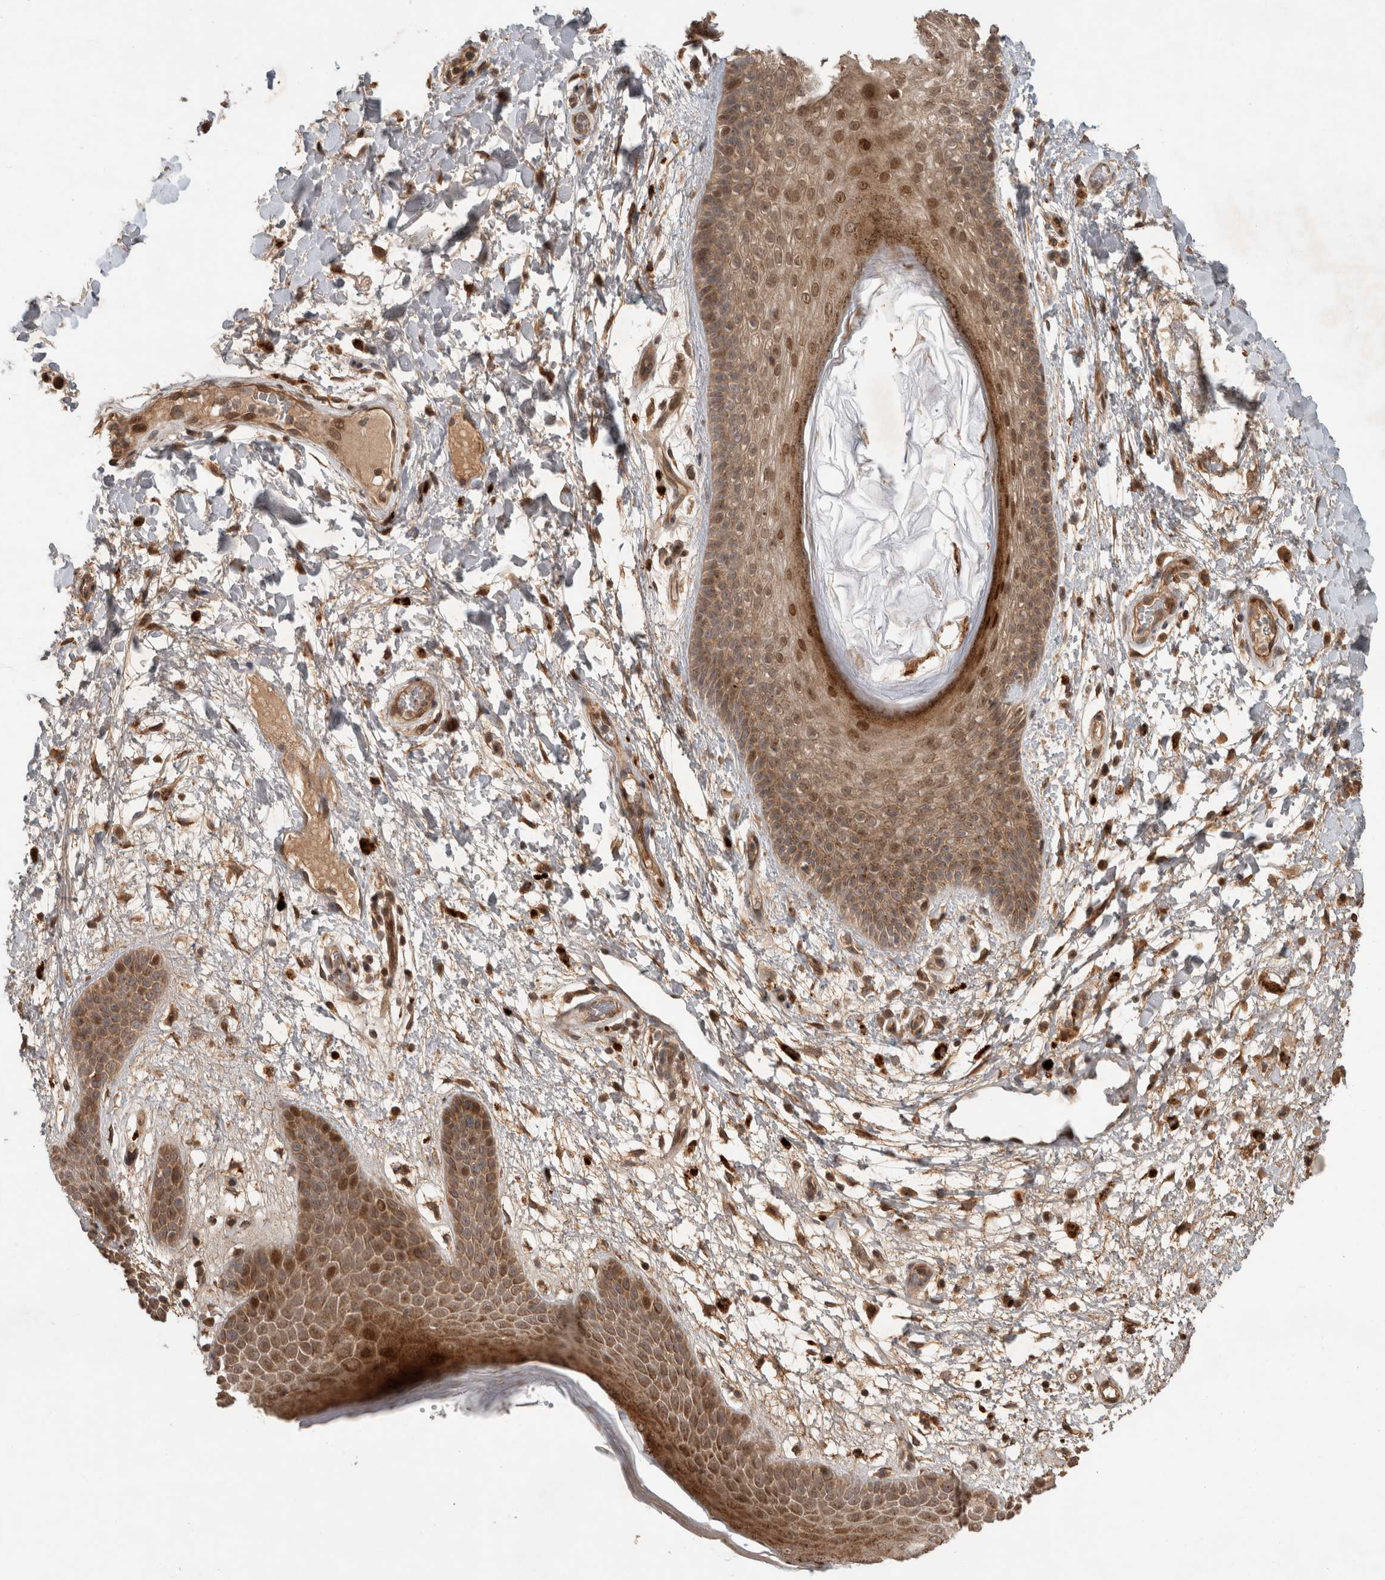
{"staining": {"intensity": "moderate", "quantity": ">75%", "location": "cytoplasmic/membranous,nuclear"}, "tissue": "skin", "cell_type": "Epidermal cells", "image_type": "normal", "snomed": [{"axis": "morphology", "description": "Normal tissue, NOS"}, {"axis": "topography", "description": "Anal"}], "caption": "Protein staining of benign skin exhibits moderate cytoplasmic/membranous,nuclear expression in about >75% of epidermal cells.", "gene": "PITPNC1", "patient": {"sex": "male", "age": 74}}